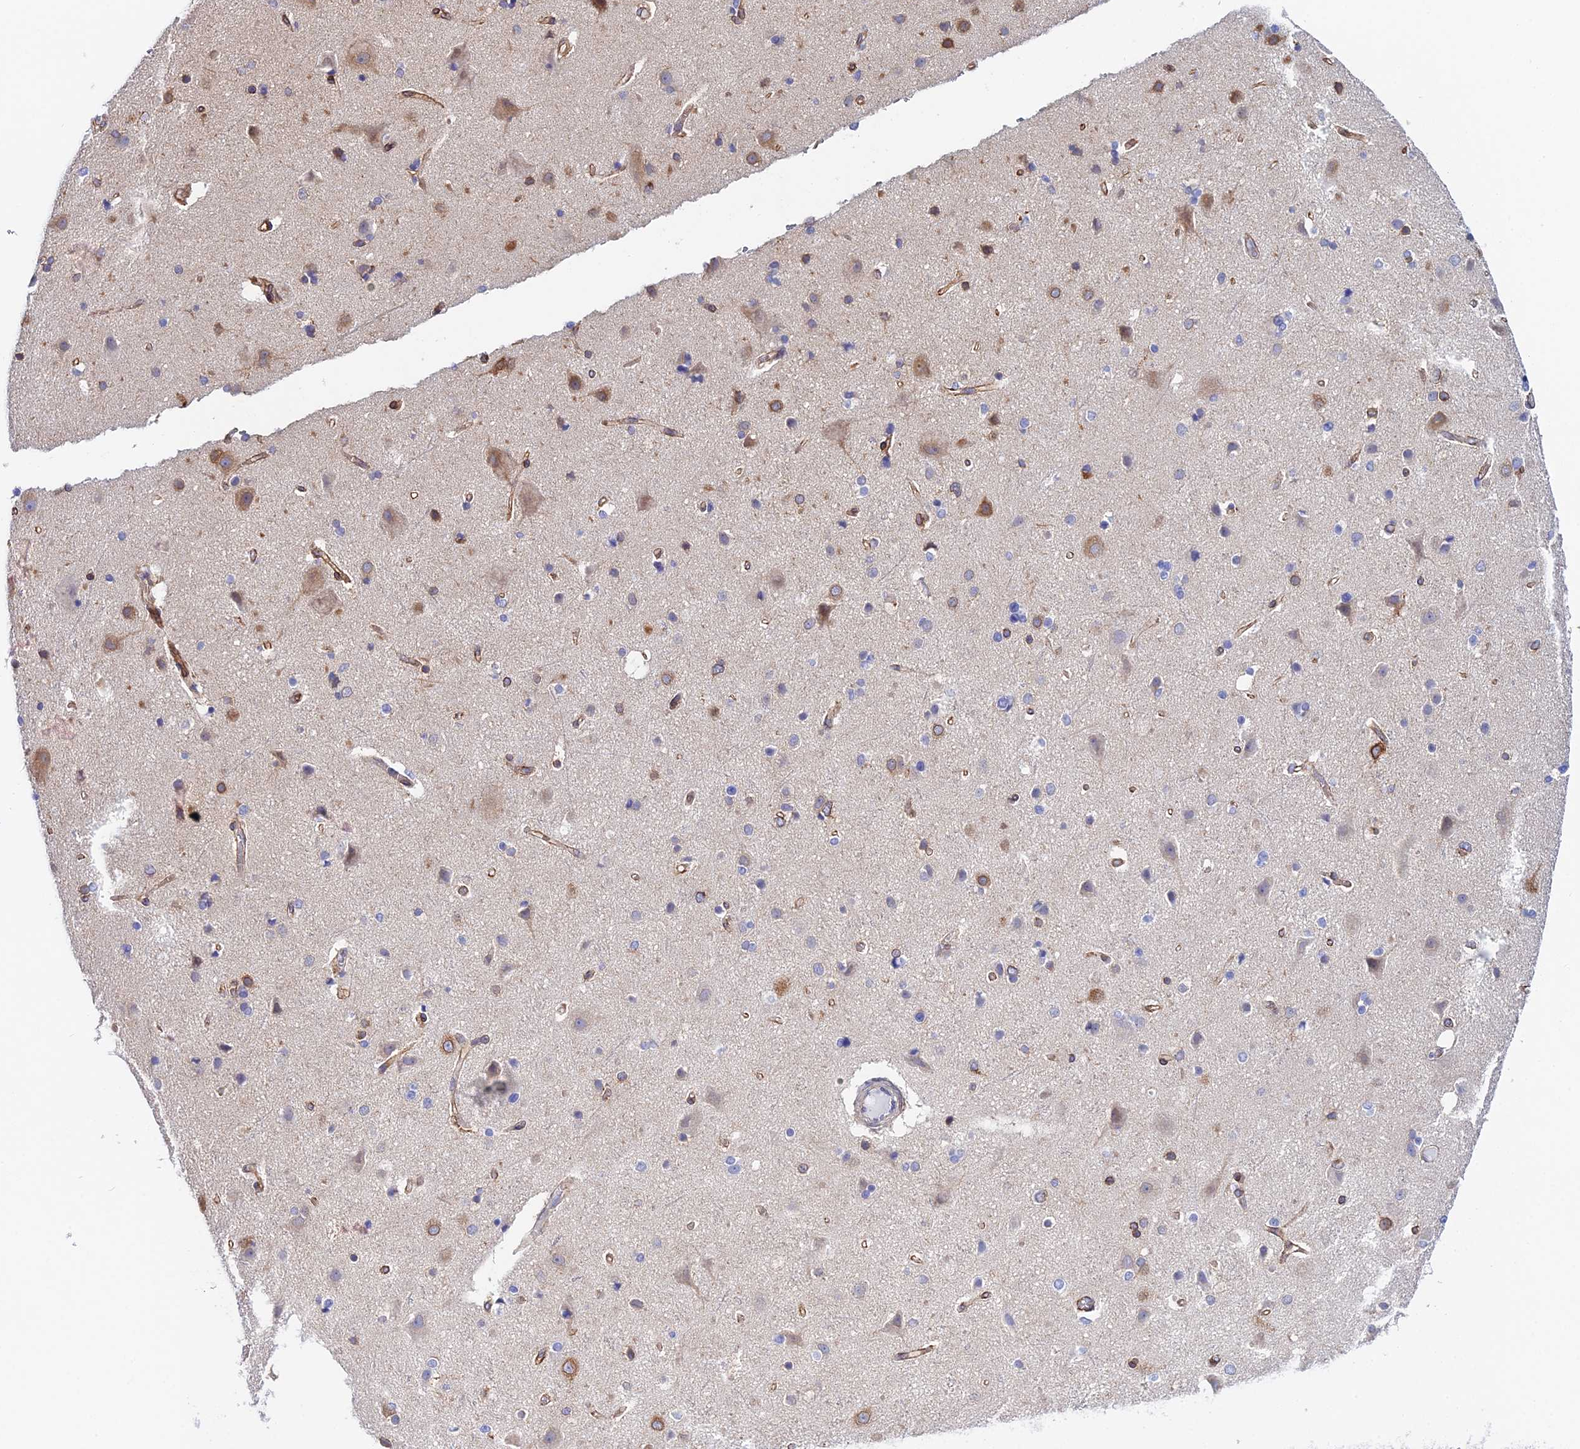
{"staining": {"intensity": "moderate", "quantity": "25%-75%", "location": "cytoplasmic/membranous"}, "tissue": "cerebral cortex", "cell_type": "Endothelial cells", "image_type": "normal", "snomed": [{"axis": "morphology", "description": "Normal tissue, NOS"}, {"axis": "topography", "description": "Cerebral cortex"}], "caption": "Immunohistochemistry (IHC) of normal cerebral cortex shows medium levels of moderate cytoplasmic/membranous staining in approximately 25%-75% of endothelial cells.", "gene": "MXRA7", "patient": {"sex": "female", "age": 54}}